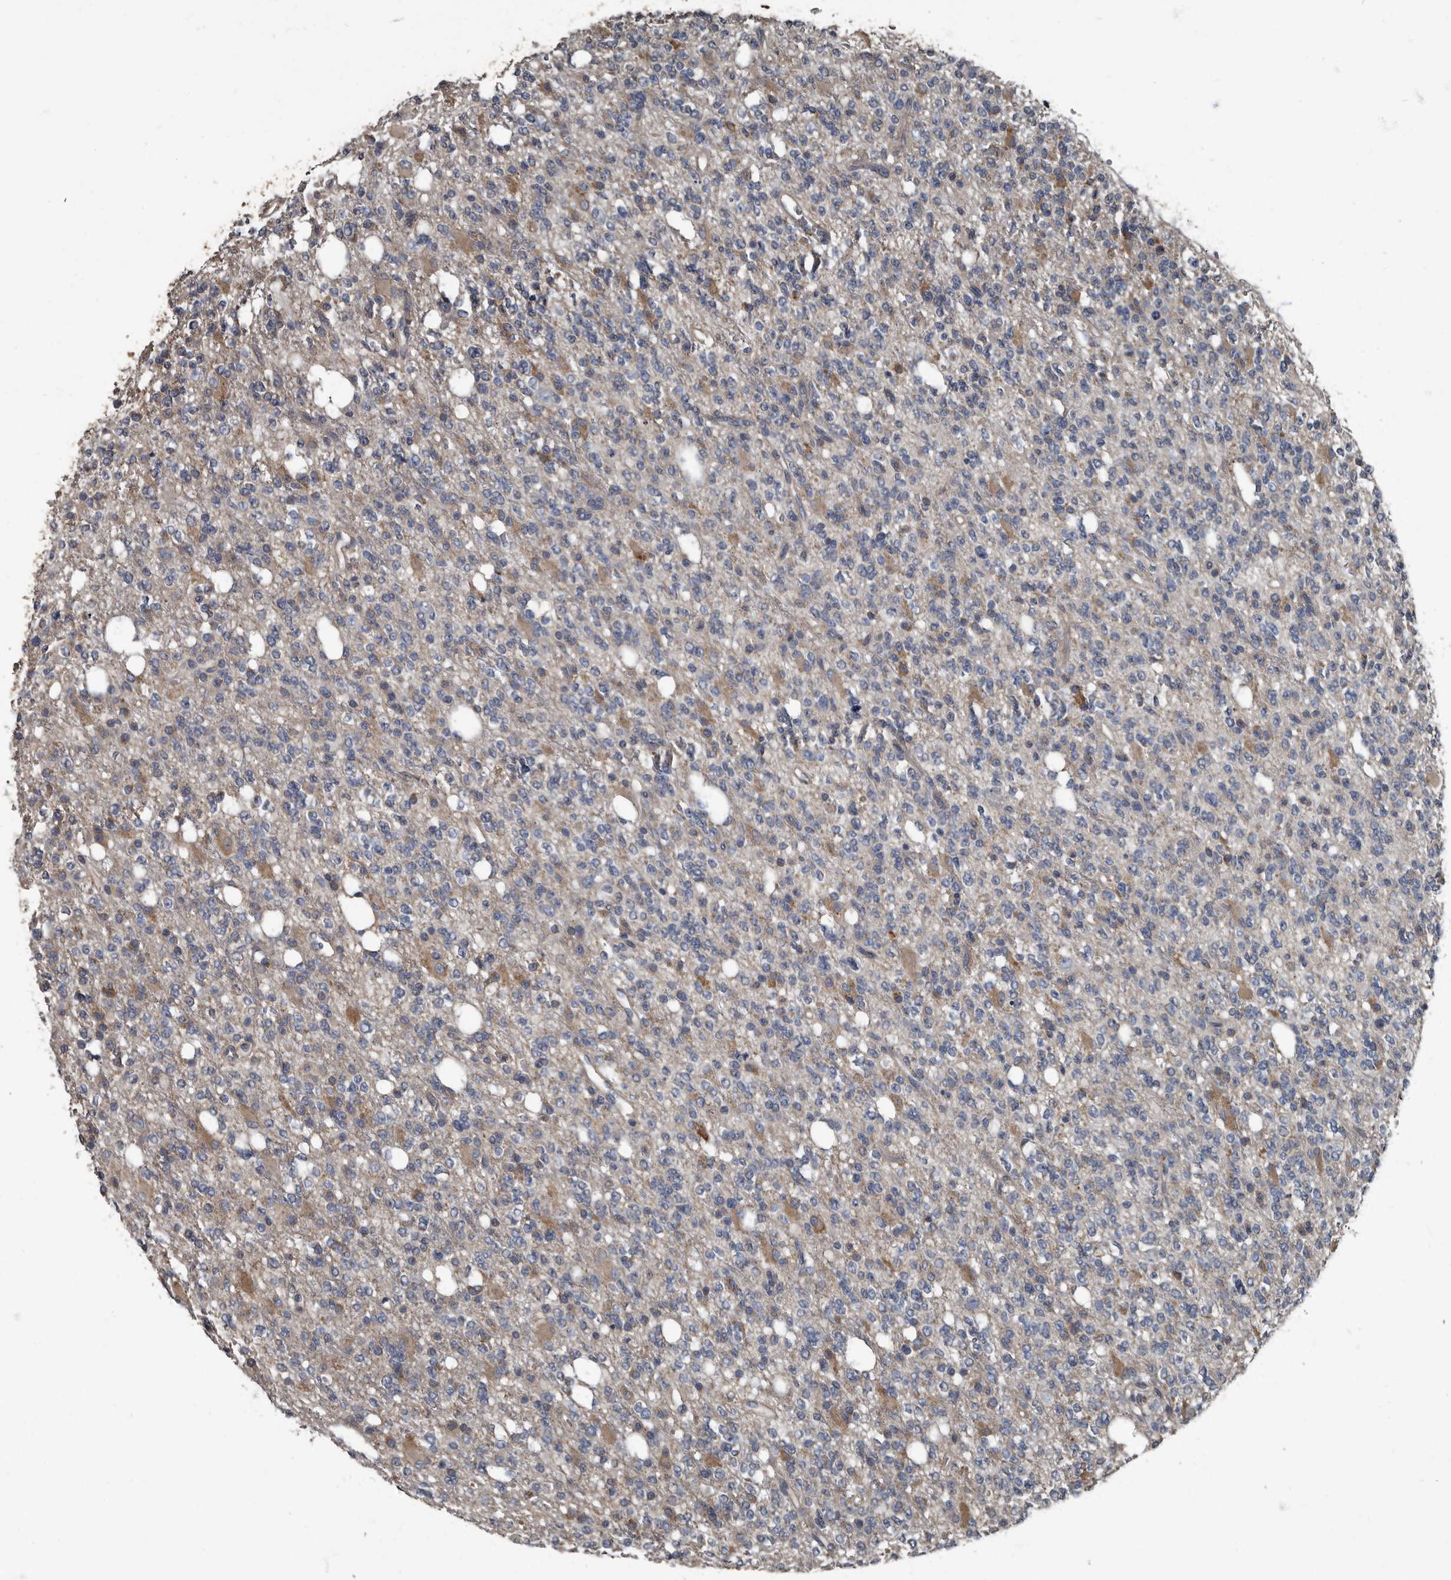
{"staining": {"intensity": "moderate", "quantity": "<25%", "location": "cytoplasmic/membranous"}, "tissue": "glioma", "cell_type": "Tumor cells", "image_type": "cancer", "snomed": [{"axis": "morphology", "description": "Glioma, malignant, High grade"}, {"axis": "topography", "description": "Brain"}], "caption": "Human malignant high-grade glioma stained for a protein (brown) shows moderate cytoplasmic/membranous positive positivity in approximately <25% of tumor cells.", "gene": "TPD52L1", "patient": {"sex": "female", "age": 62}}